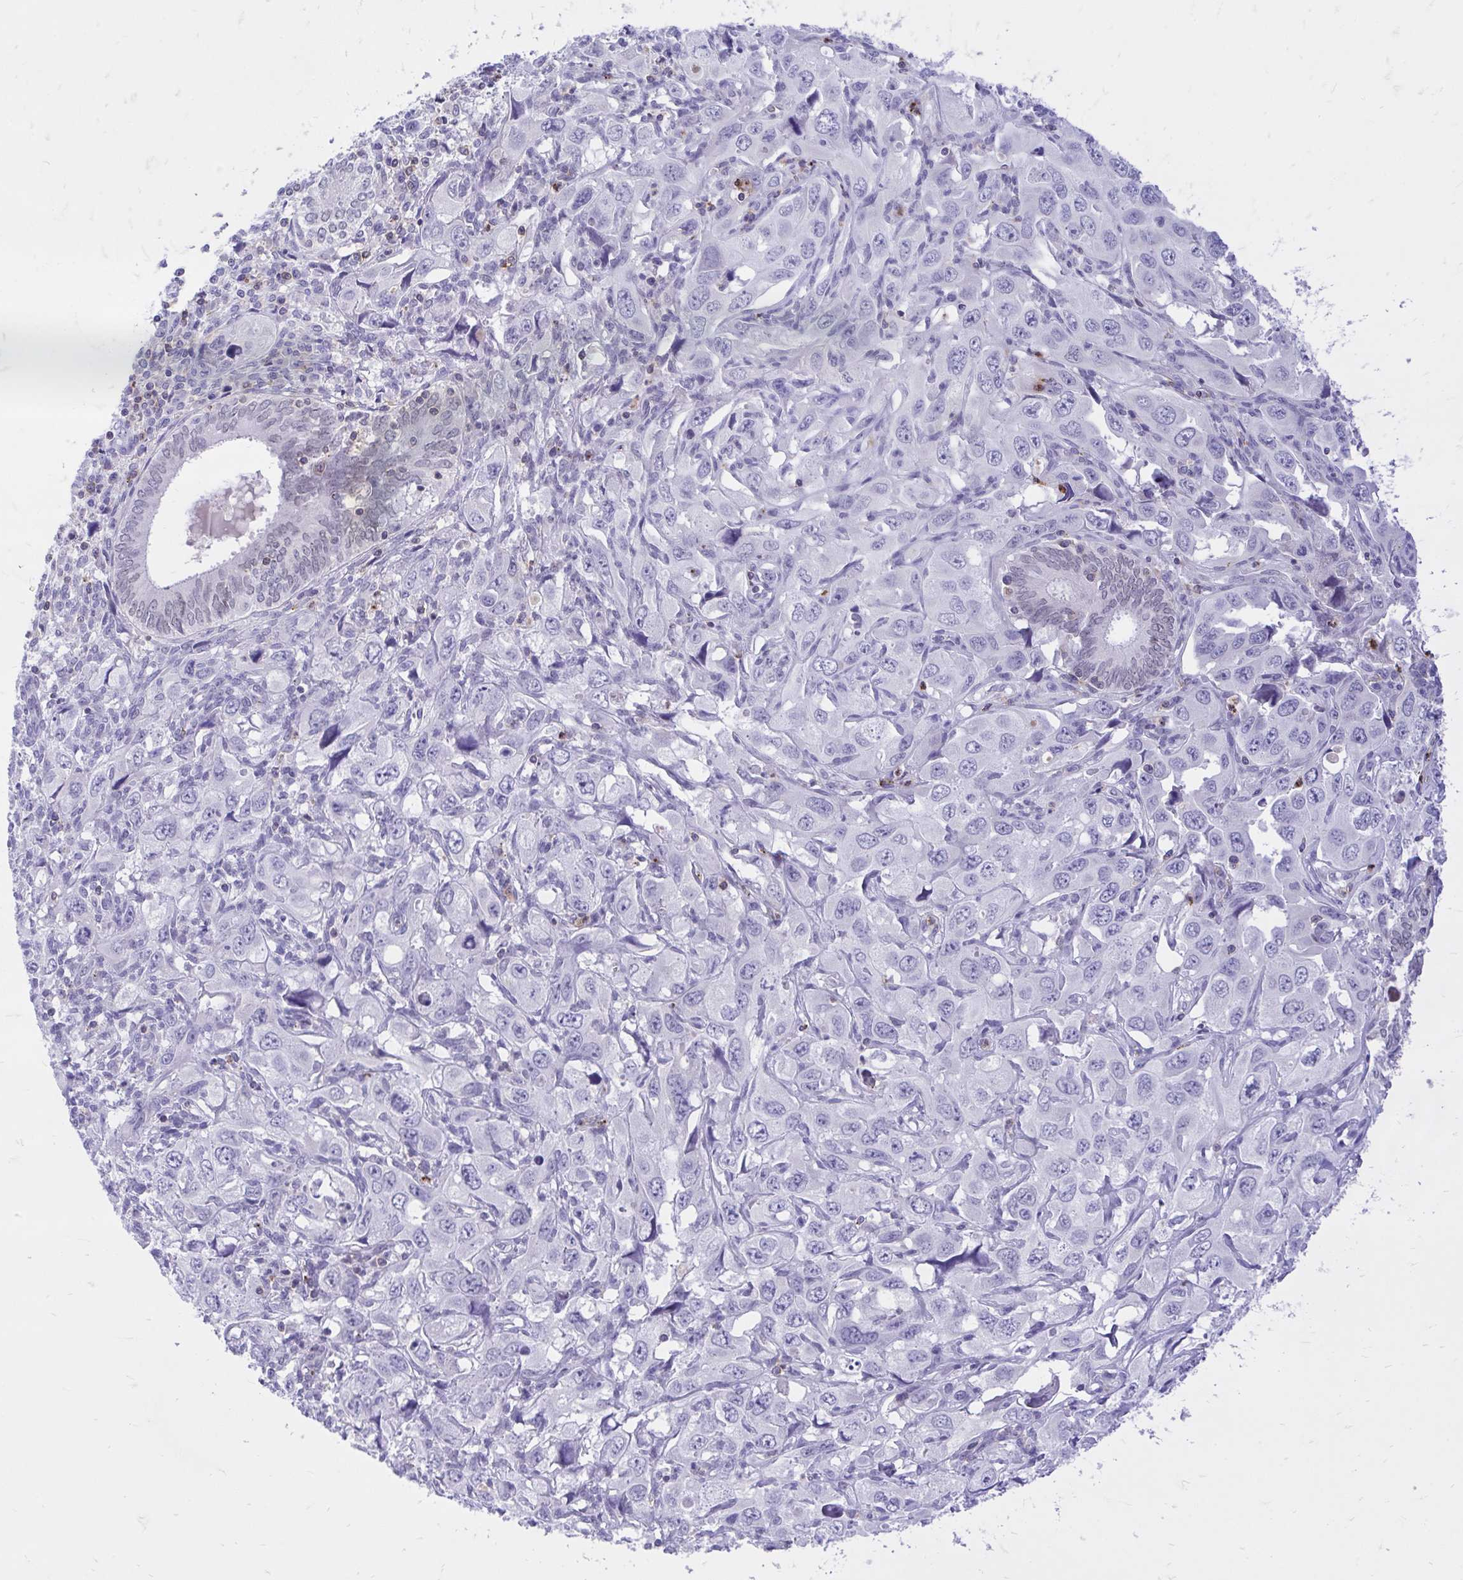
{"staining": {"intensity": "negative", "quantity": "none", "location": "none"}, "tissue": "endometrial cancer", "cell_type": "Tumor cells", "image_type": "cancer", "snomed": [{"axis": "morphology", "description": "Adenocarcinoma, NOS"}, {"axis": "topography", "description": "Uterus"}], "caption": "IHC of endometrial cancer (adenocarcinoma) shows no positivity in tumor cells.", "gene": "CXCL8", "patient": {"sex": "female", "age": 62}}